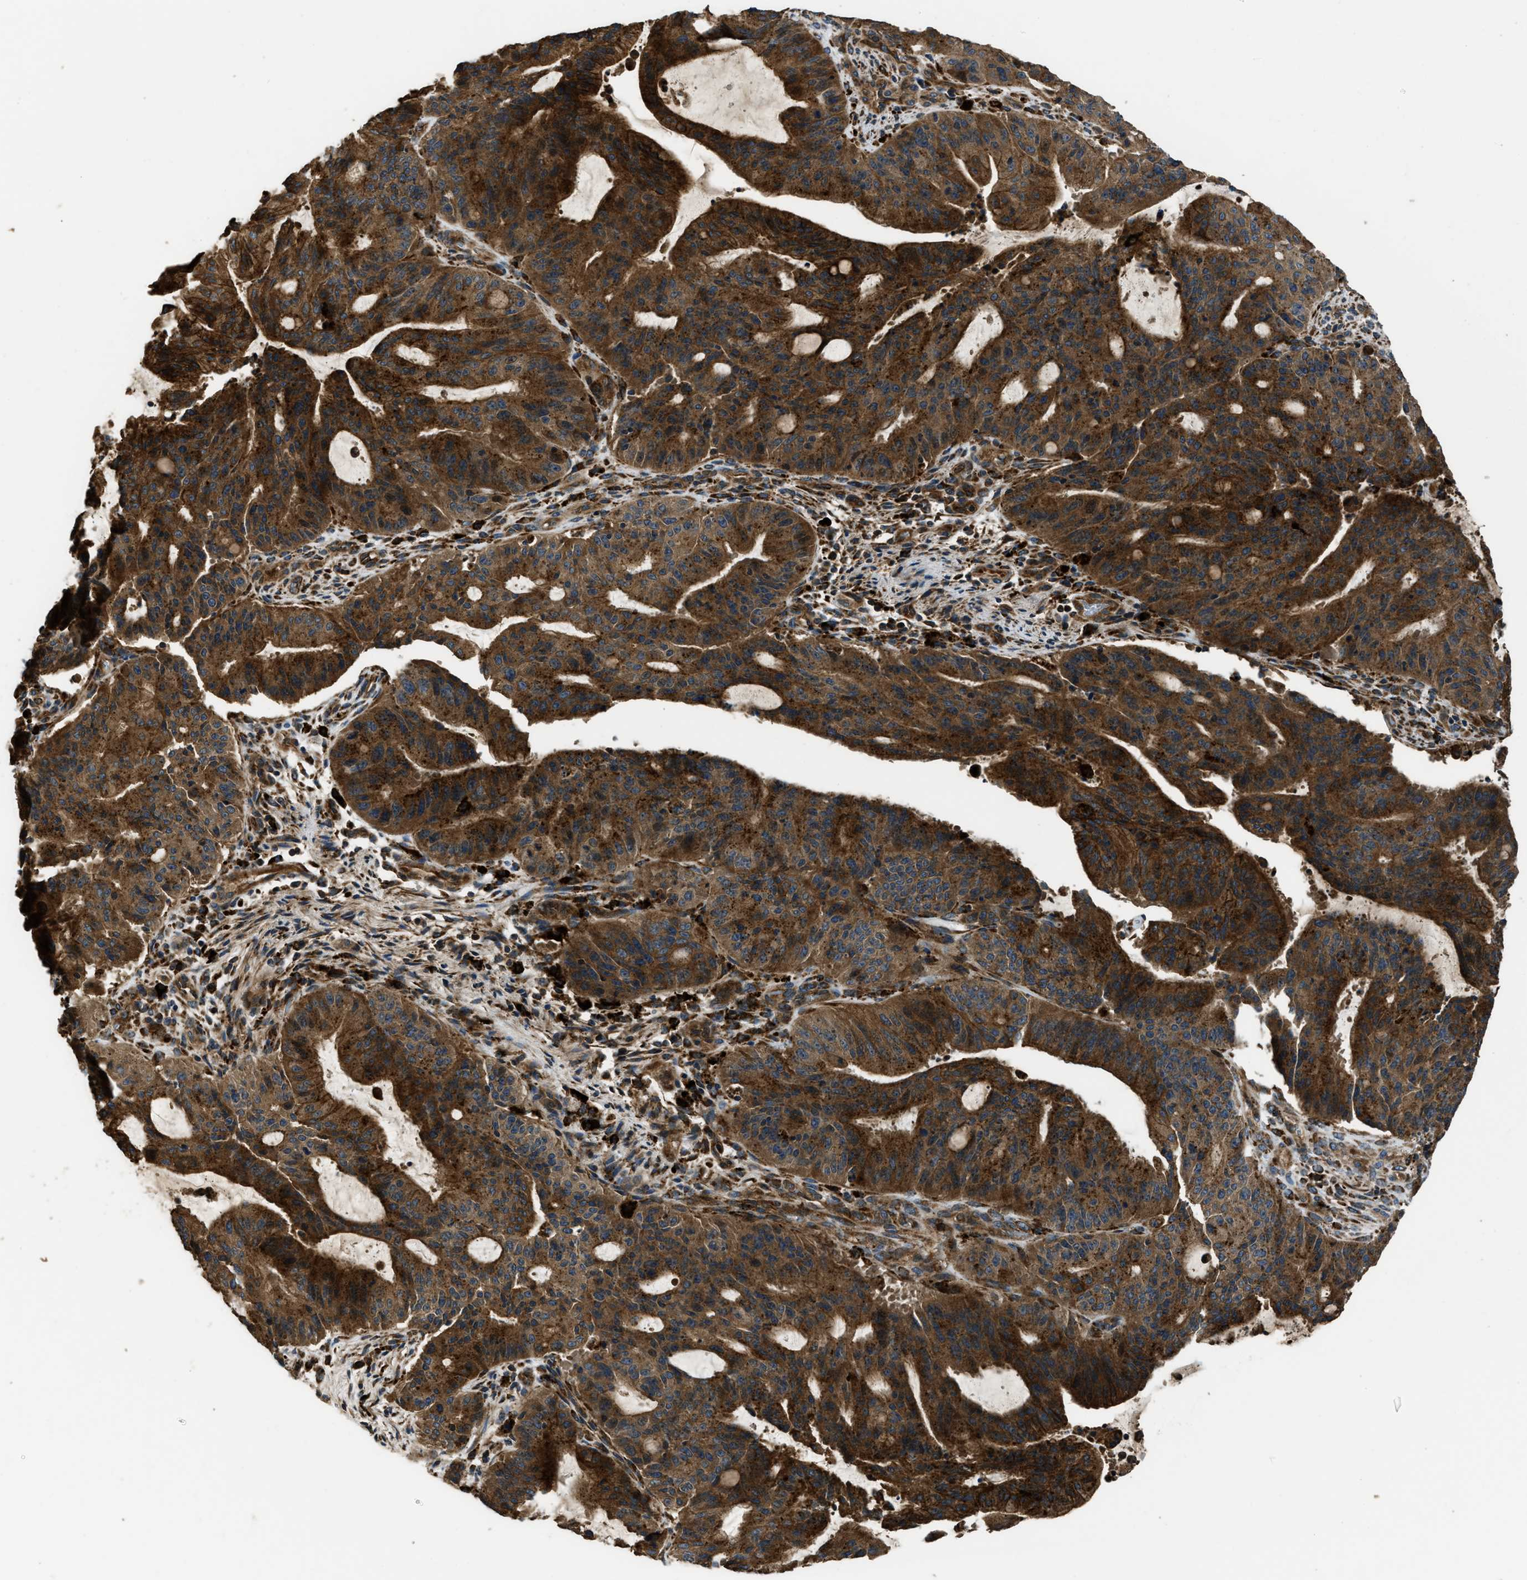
{"staining": {"intensity": "strong", "quantity": ">75%", "location": "cytoplasmic/membranous"}, "tissue": "liver cancer", "cell_type": "Tumor cells", "image_type": "cancer", "snomed": [{"axis": "morphology", "description": "Normal tissue, NOS"}, {"axis": "morphology", "description": "Cholangiocarcinoma"}, {"axis": "topography", "description": "Liver"}, {"axis": "topography", "description": "Peripheral nerve tissue"}], "caption": "Immunohistochemistry (IHC) (DAB (3,3'-diaminobenzidine)) staining of liver cholangiocarcinoma exhibits strong cytoplasmic/membranous protein positivity in approximately >75% of tumor cells.", "gene": "GGH", "patient": {"sex": "female", "age": 73}}